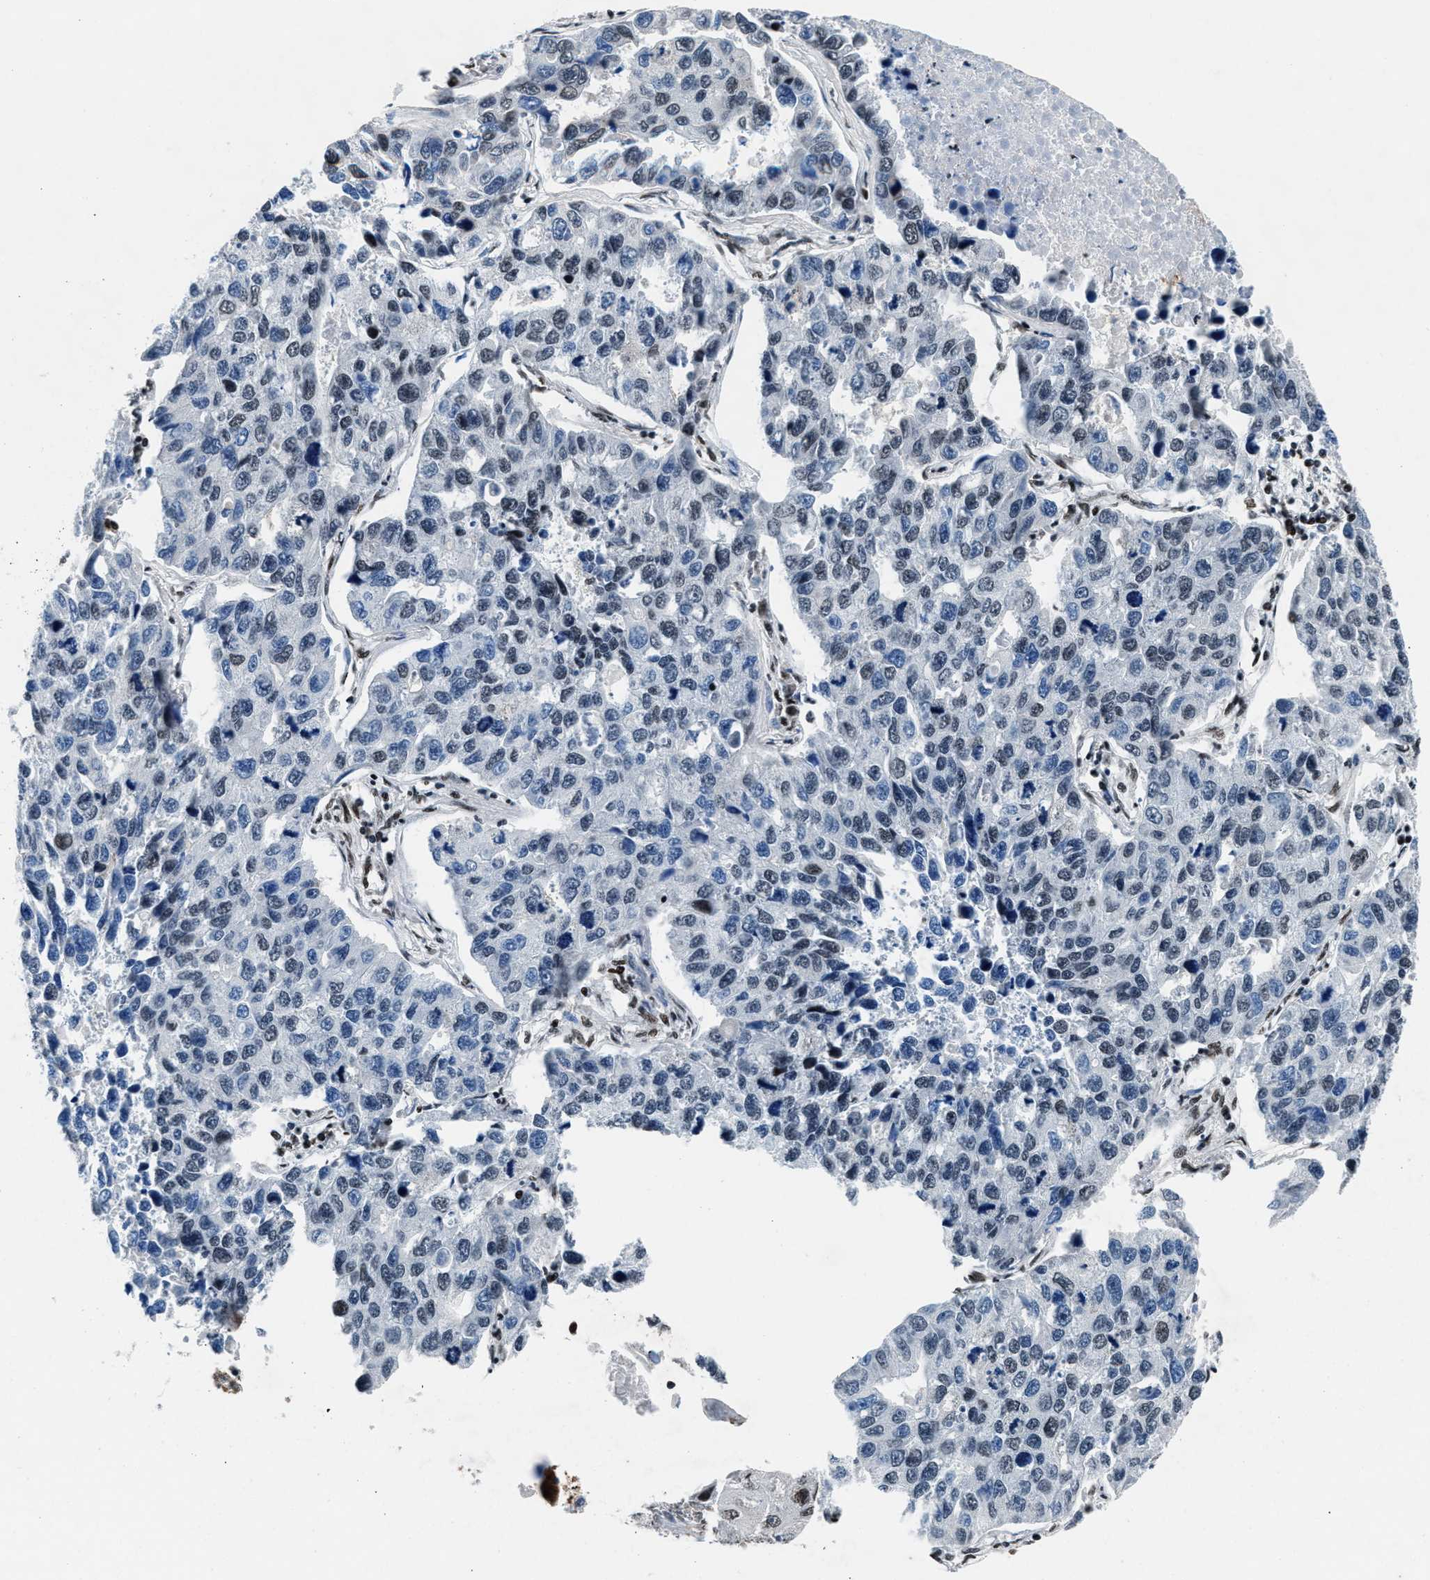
{"staining": {"intensity": "weak", "quantity": "<25%", "location": "nuclear"}, "tissue": "lung cancer", "cell_type": "Tumor cells", "image_type": "cancer", "snomed": [{"axis": "morphology", "description": "Adenocarcinoma, NOS"}, {"axis": "topography", "description": "Lung"}], "caption": "Tumor cells are negative for brown protein staining in lung adenocarcinoma. Nuclei are stained in blue.", "gene": "PRRC2B", "patient": {"sex": "male", "age": 64}}